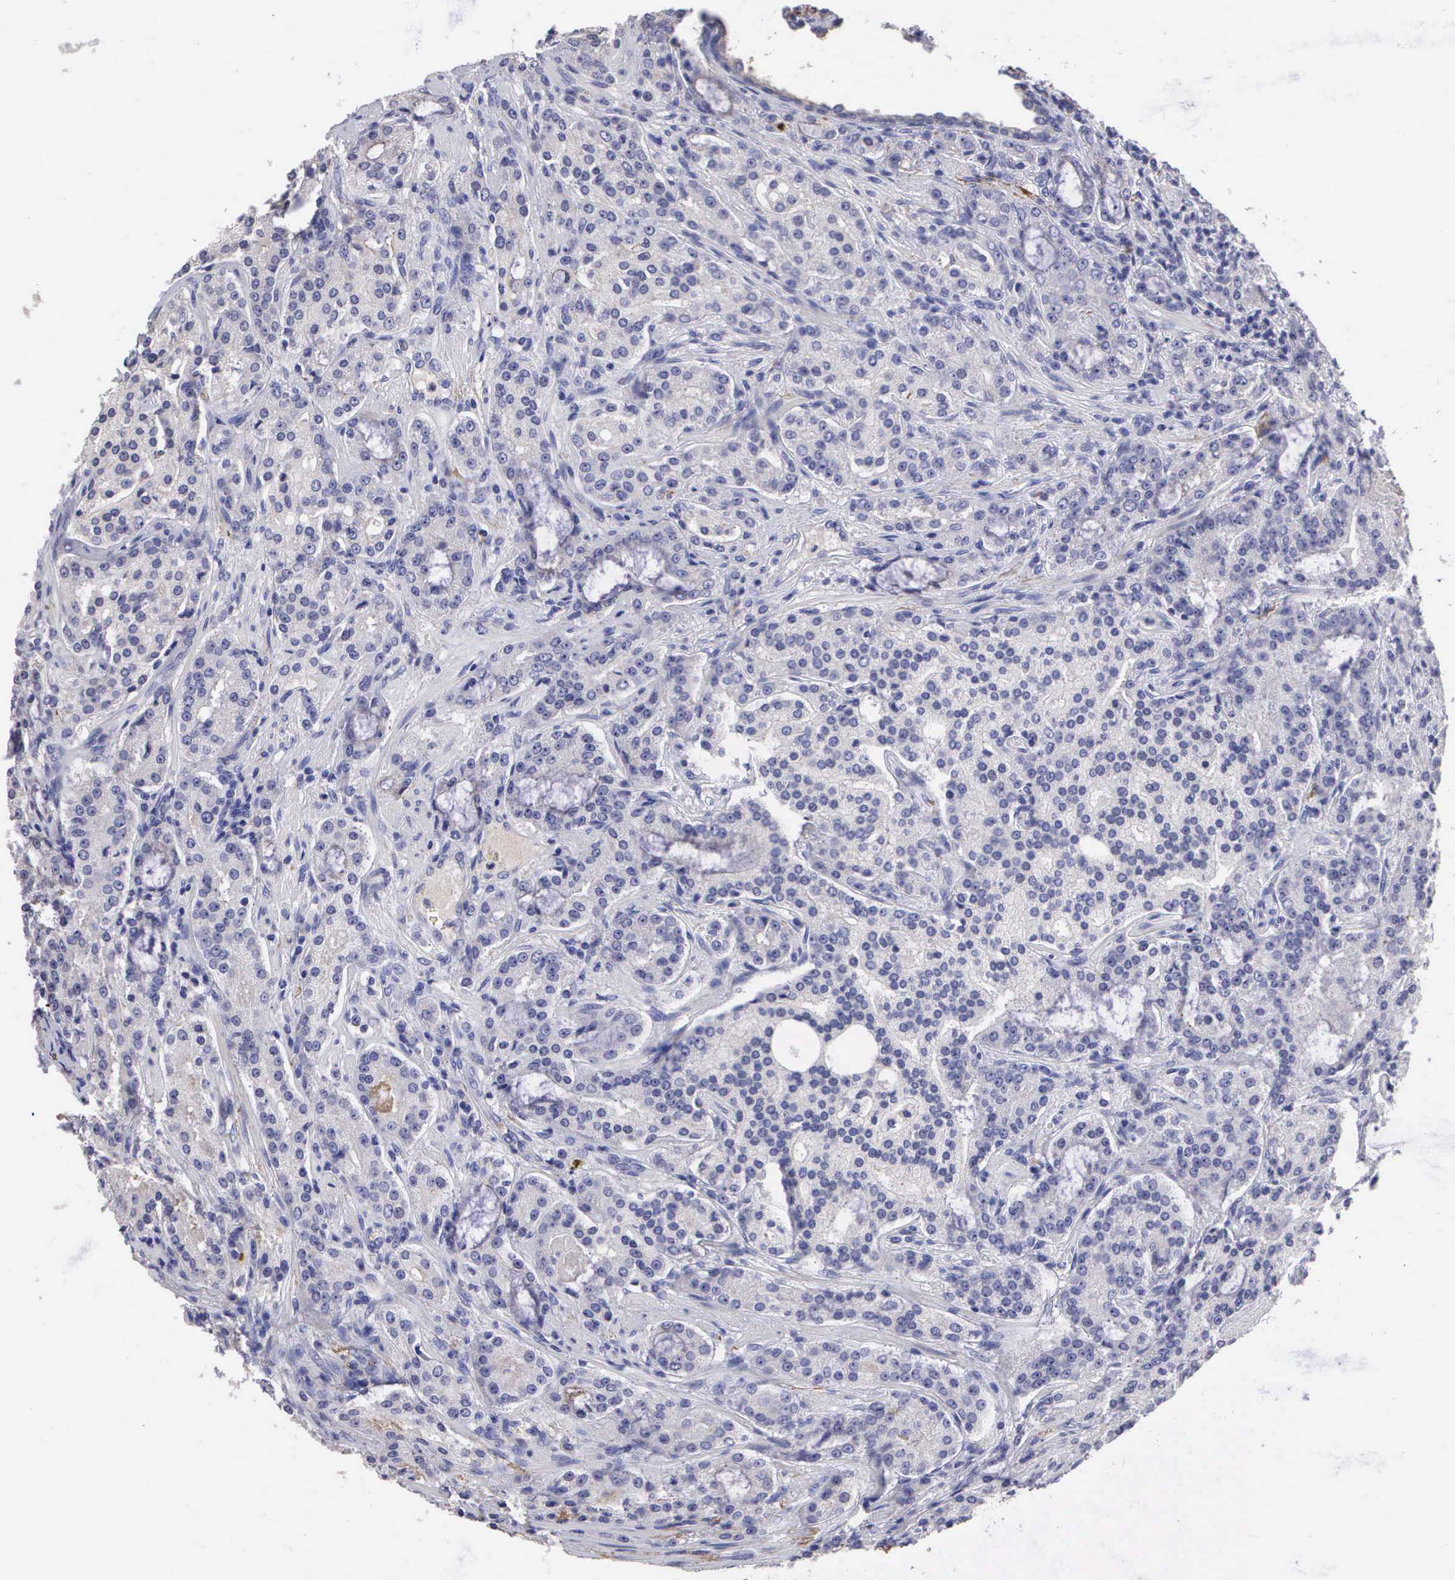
{"staining": {"intensity": "negative", "quantity": "none", "location": "none"}, "tissue": "prostate cancer", "cell_type": "Tumor cells", "image_type": "cancer", "snomed": [{"axis": "morphology", "description": "Adenocarcinoma, Medium grade"}, {"axis": "topography", "description": "Prostate"}], "caption": "Tumor cells show no significant protein expression in adenocarcinoma (medium-grade) (prostate). The staining was performed using DAB (3,3'-diaminobenzidine) to visualize the protein expression in brown, while the nuclei were stained in blue with hematoxylin (Magnification: 20x).", "gene": "CLU", "patient": {"sex": "male", "age": 72}}